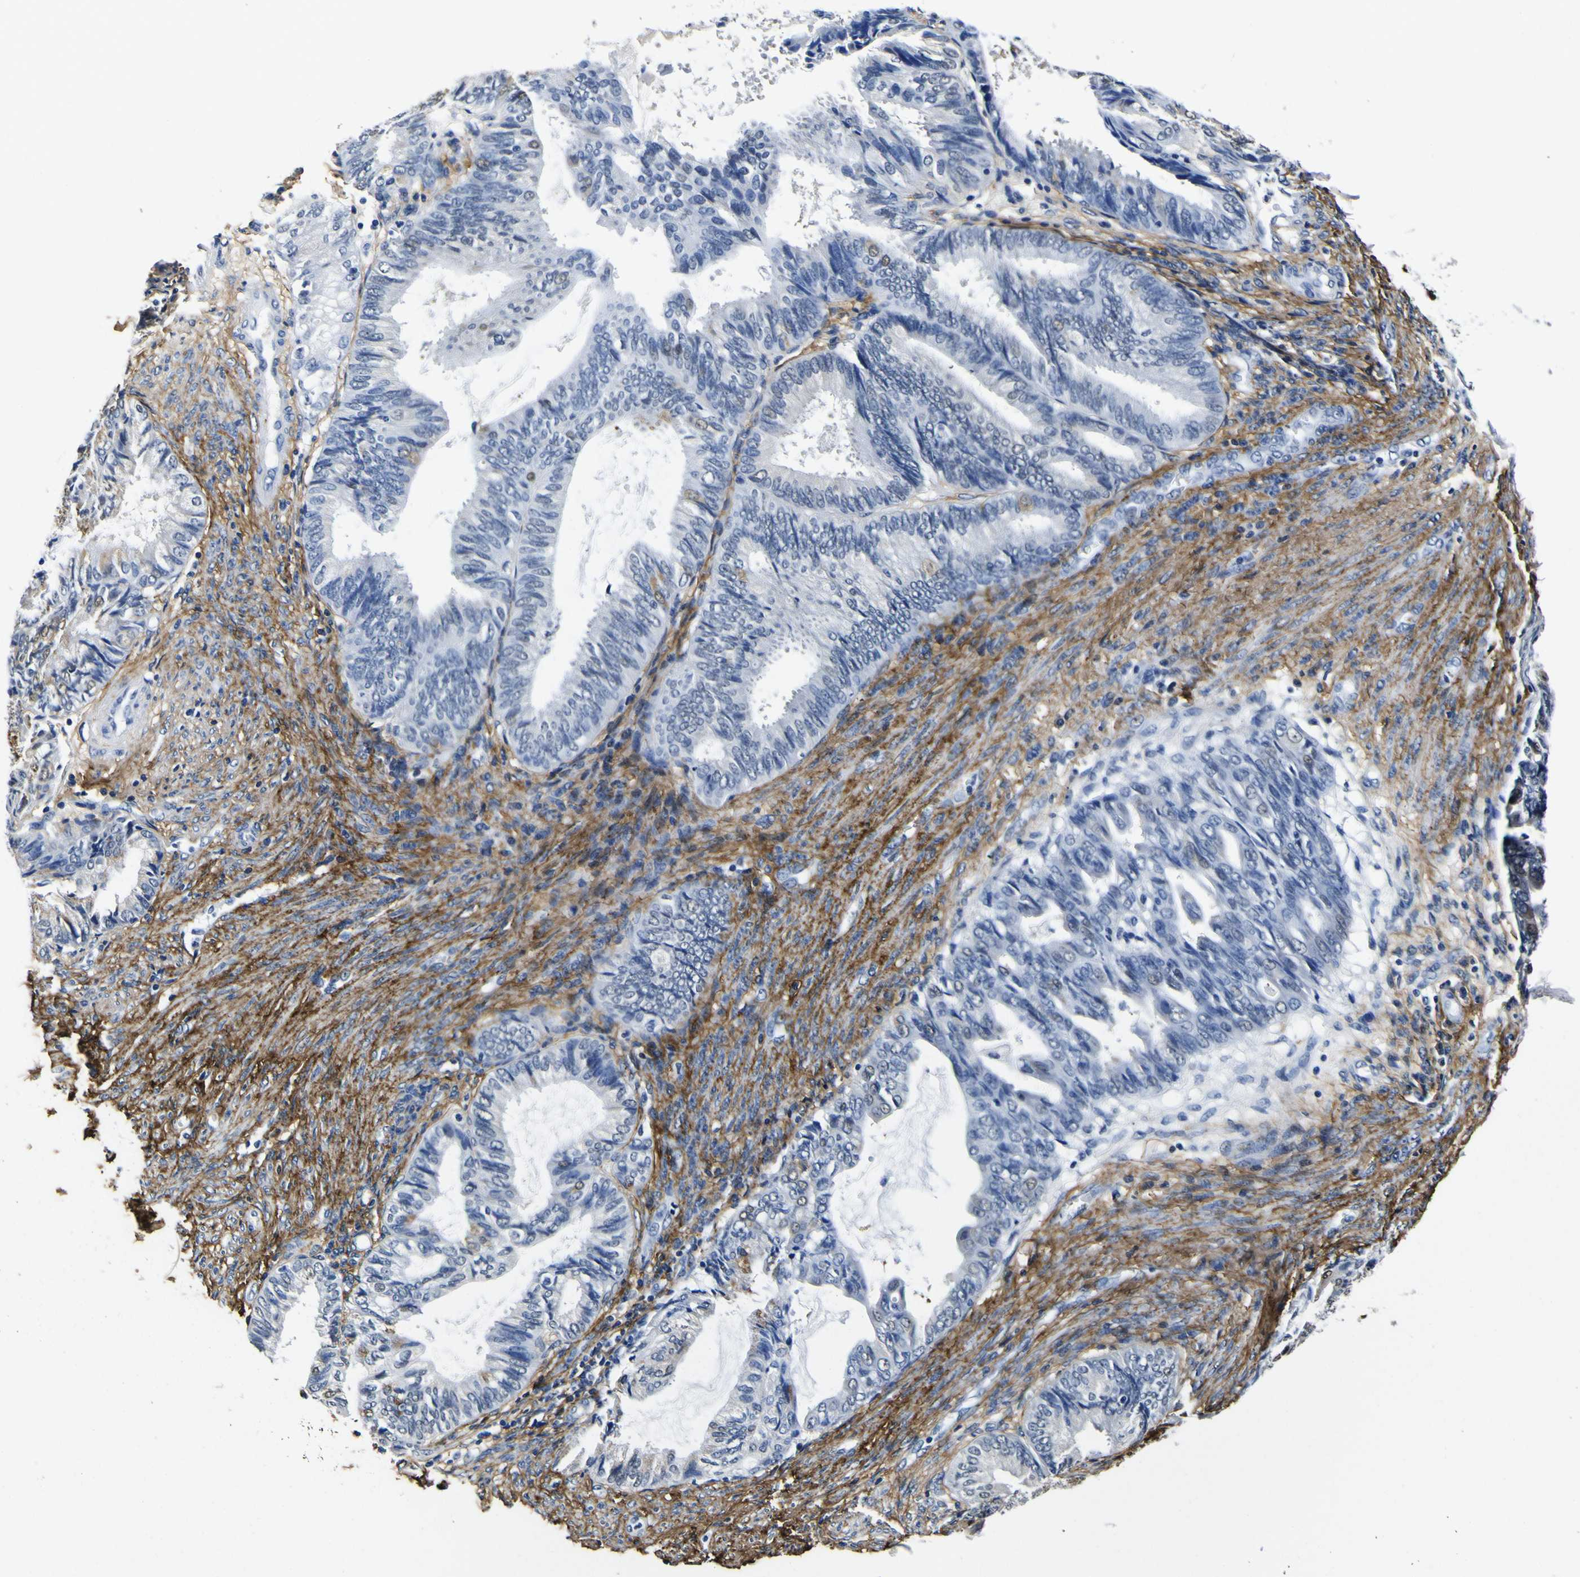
{"staining": {"intensity": "negative", "quantity": "none", "location": "none"}, "tissue": "endometrial cancer", "cell_type": "Tumor cells", "image_type": "cancer", "snomed": [{"axis": "morphology", "description": "Adenocarcinoma, NOS"}, {"axis": "topography", "description": "Endometrium"}], "caption": "An immunohistochemistry (IHC) histopathology image of endometrial cancer (adenocarcinoma) is shown. There is no staining in tumor cells of endometrial cancer (adenocarcinoma). The staining is performed using DAB brown chromogen with nuclei counter-stained in using hematoxylin.", "gene": "POSTN", "patient": {"sex": "female", "age": 86}}